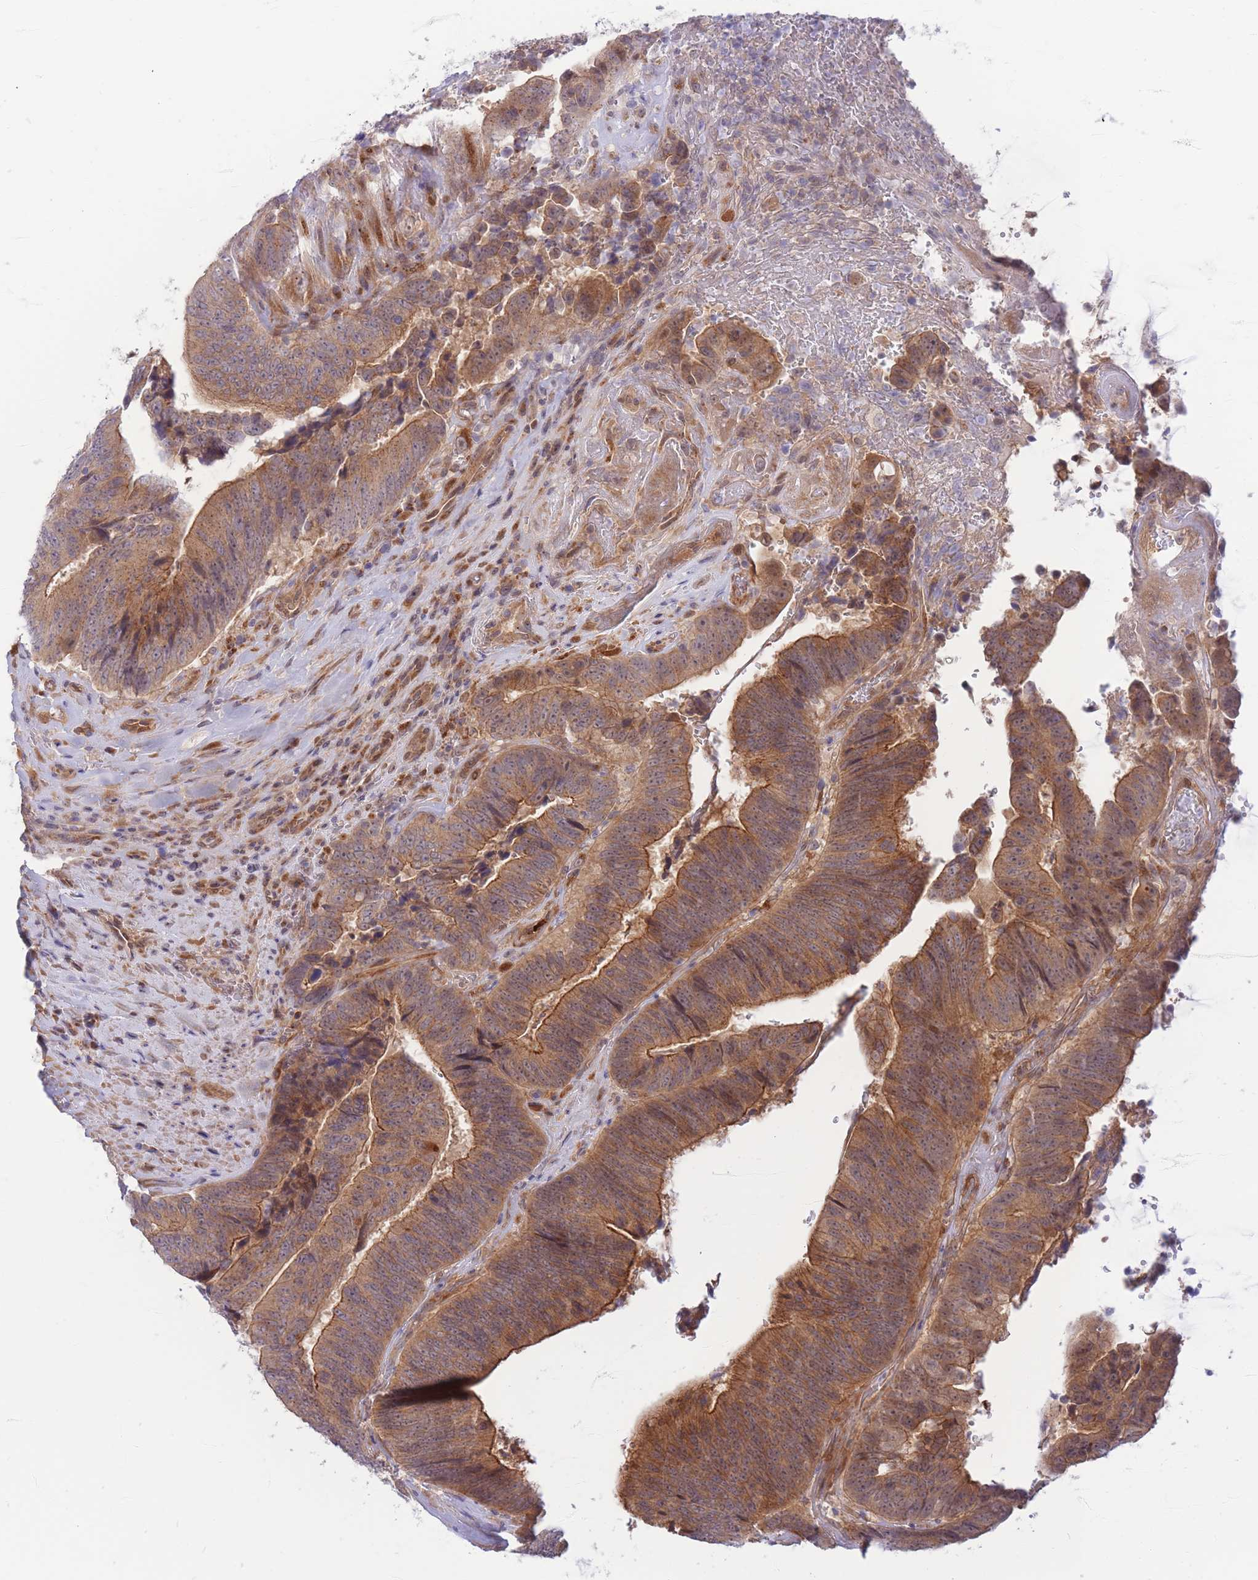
{"staining": {"intensity": "moderate", "quantity": ">75%", "location": "cytoplasmic/membranous"}, "tissue": "colorectal cancer", "cell_type": "Tumor cells", "image_type": "cancer", "snomed": [{"axis": "morphology", "description": "Adenocarcinoma, NOS"}, {"axis": "topography", "description": "Rectum"}], "caption": "Moderate cytoplasmic/membranous staining for a protein is appreciated in about >75% of tumor cells of colorectal adenocarcinoma using immunohistochemistry.", "gene": "APOL4", "patient": {"sex": "male", "age": 72}}